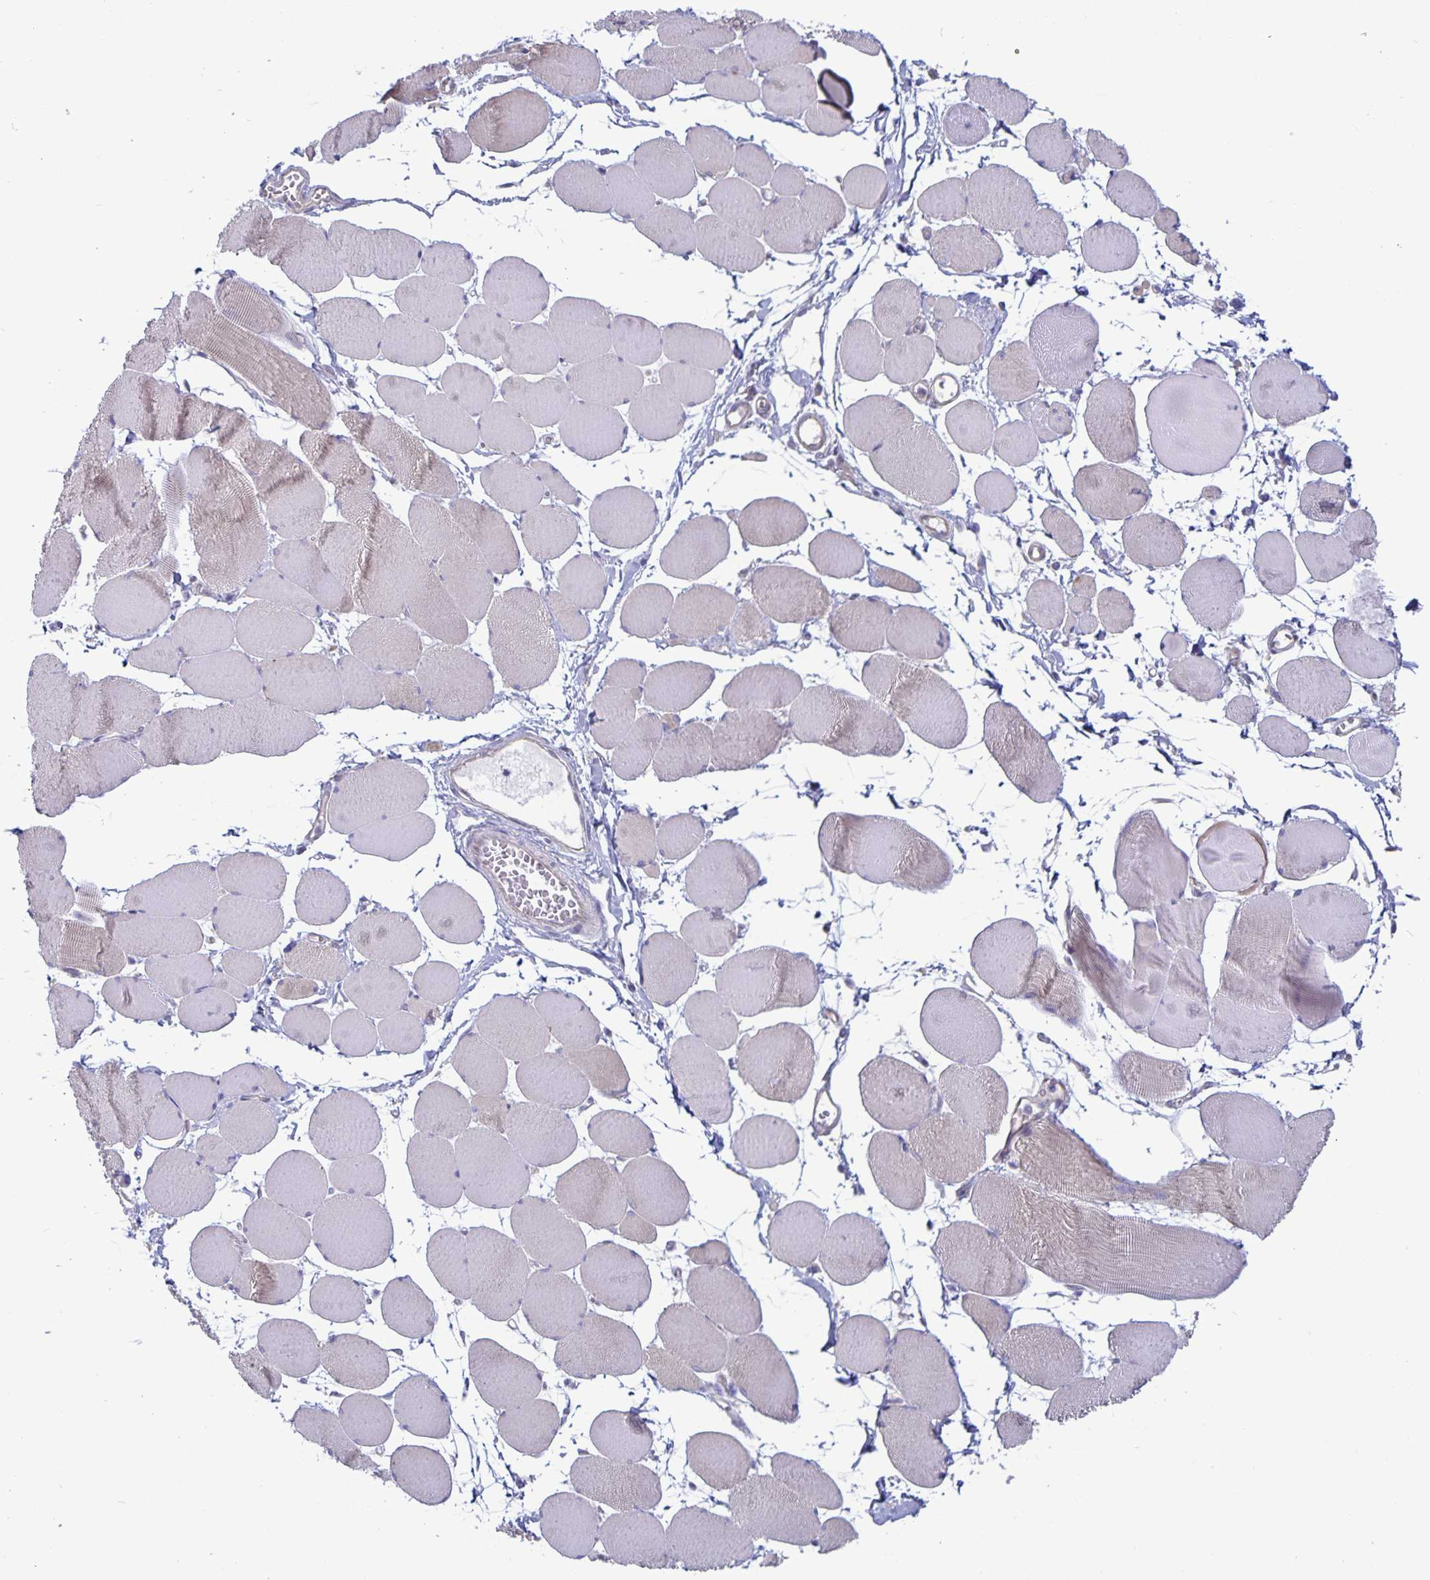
{"staining": {"intensity": "weak", "quantity": "<25%", "location": "cytoplasmic/membranous"}, "tissue": "skeletal muscle", "cell_type": "Myocytes", "image_type": "normal", "snomed": [{"axis": "morphology", "description": "Normal tissue, NOS"}, {"axis": "topography", "description": "Skeletal muscle"}], "caption": "Immunohistochemistry (IHC) of normal skeletal muscle shows no staining in myocytes.", "gene": "PLCB3", "patient": {"sex": "female", "age": 75}}